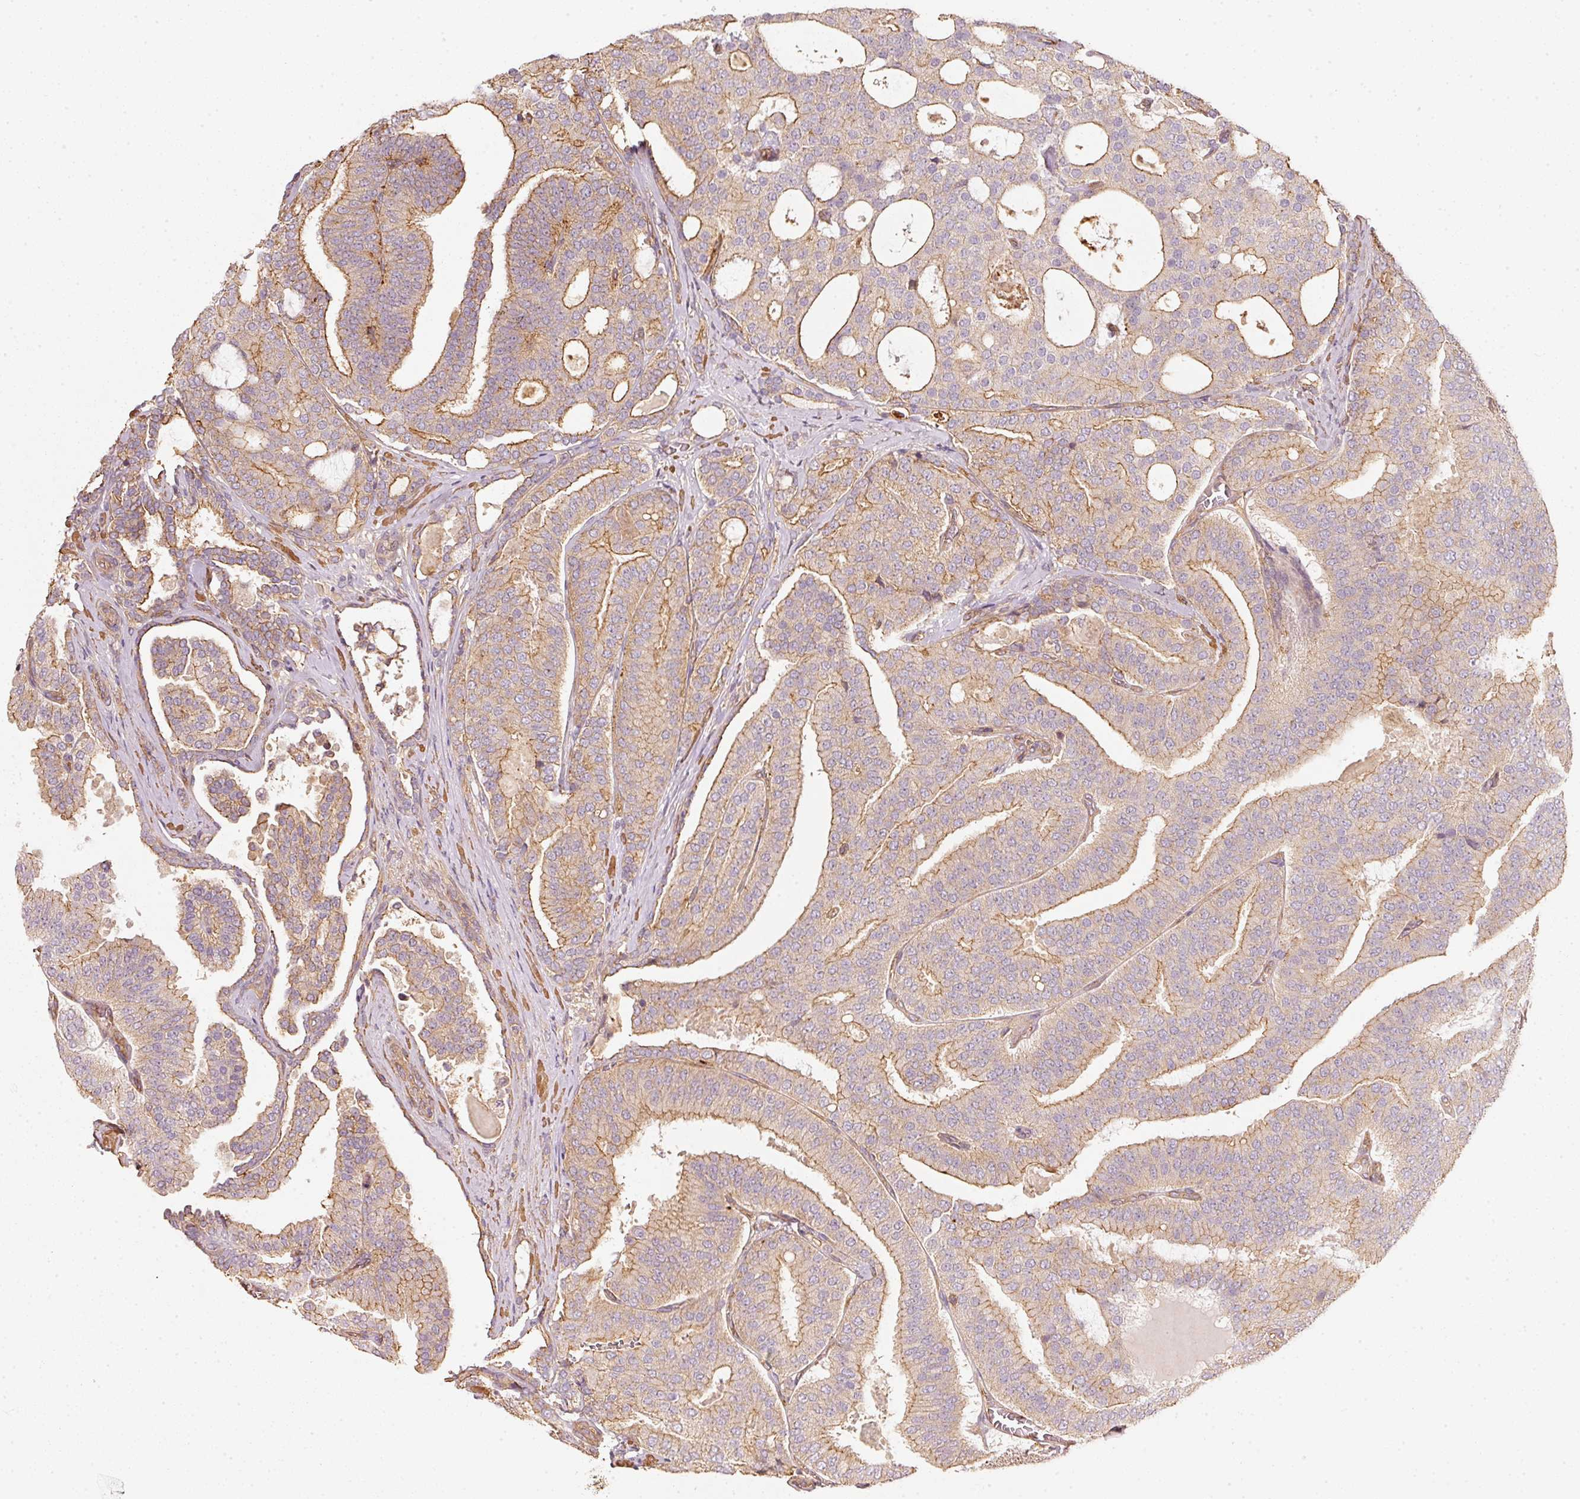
{"staining": {"intensity": "moderate", "quantity": ">75%", "location": "cytoplasmic/membranous"}, "tissue": "prostate cancer", "cell_type": "Tumor cells", "image_type": "cancer", "snomed": [{"axis": "morphology", "description": "Adenocarcinoma, High grade"}, {"axis": "topography", "description": "Prostate"}], "caption": "Tumor cells exhibit moderate cytoplasmic/membranous staining in about >75% of cells in prostate adenocarcinoma (high-grade).", "gene": "CEP95", "patient": {"sex": "male", "age": 65}}